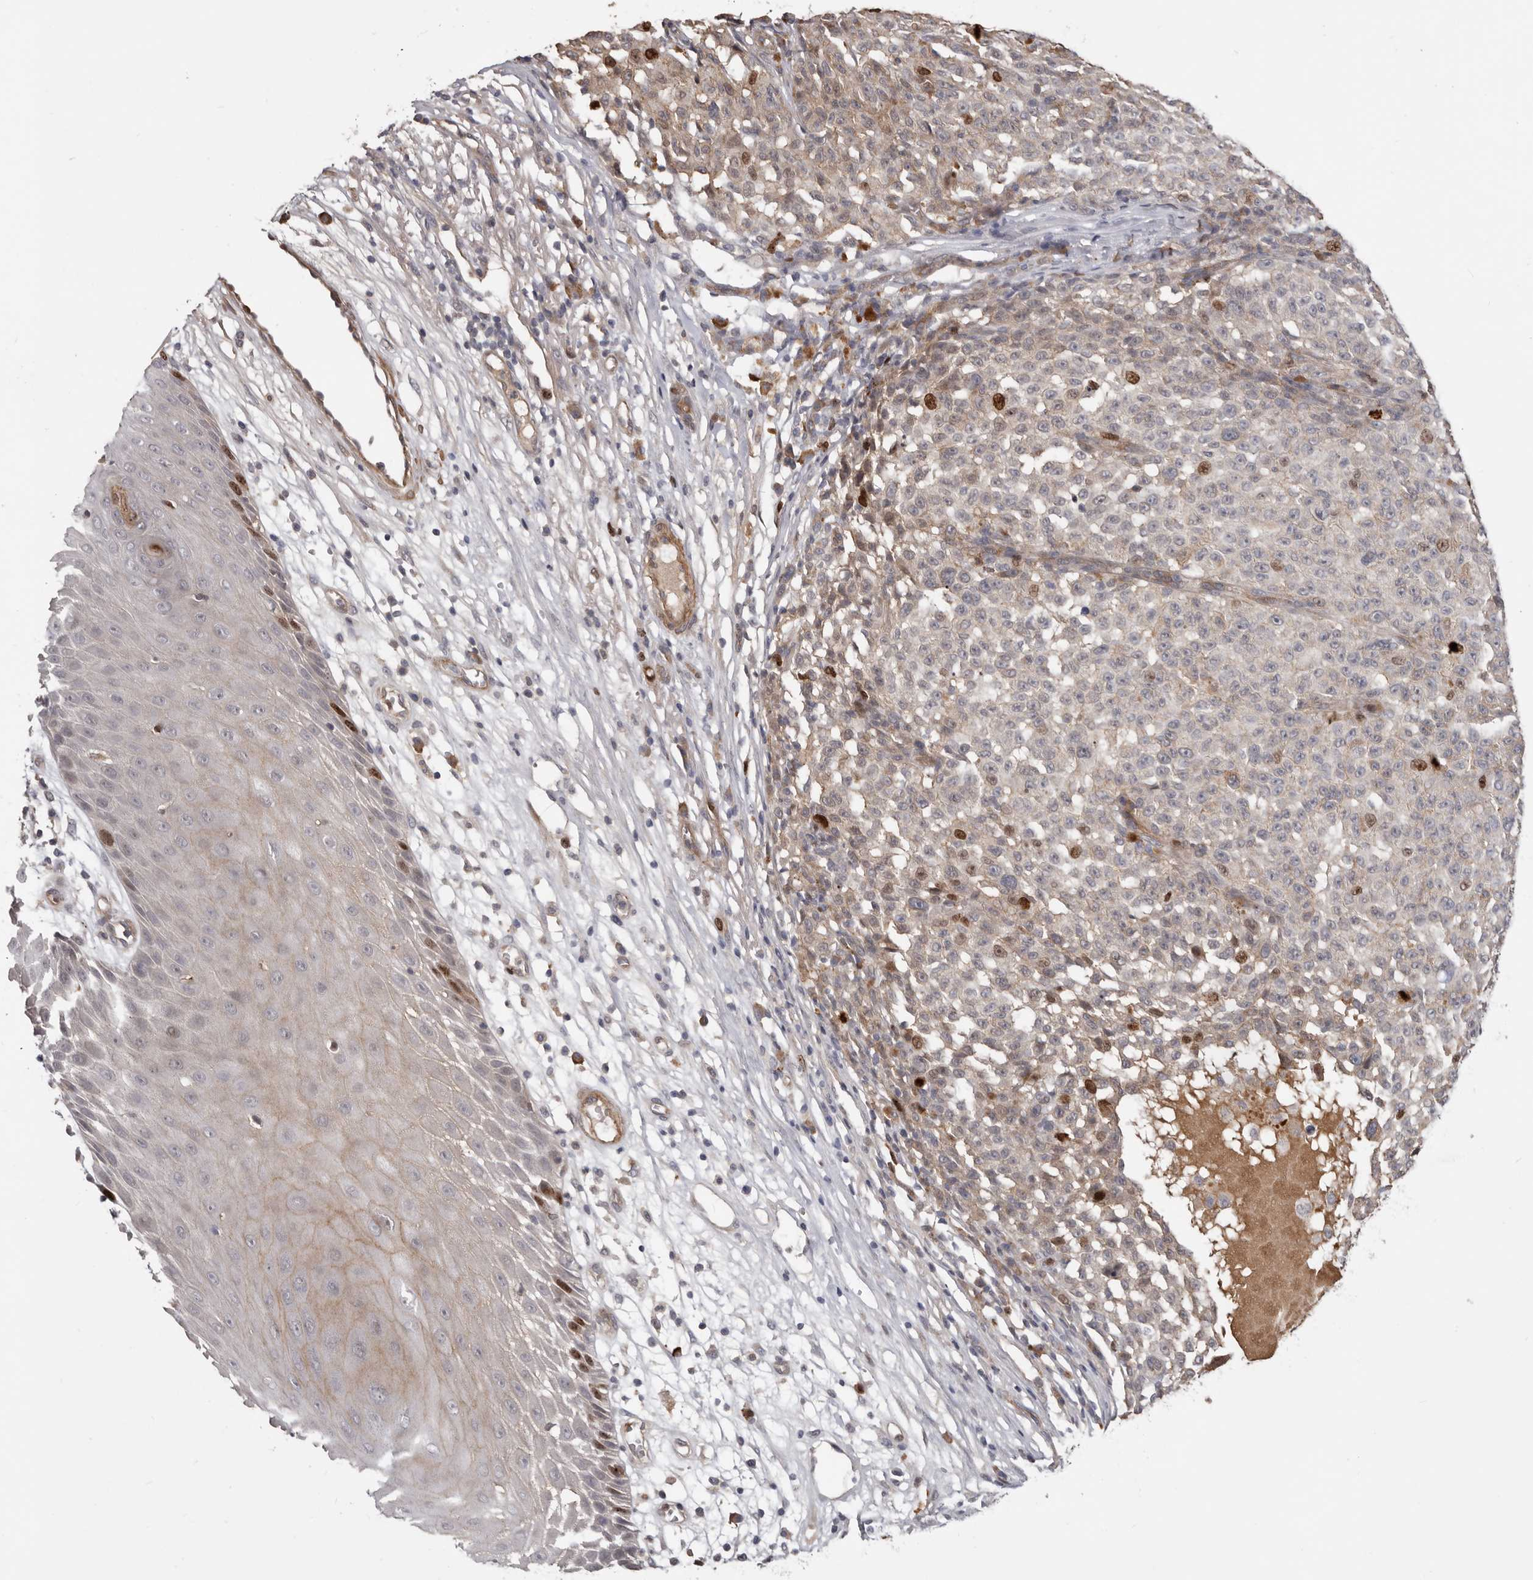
{"staining": {"intensity": "moderate", "quantity": "<25%", "location": "nuclear"}, "tissue": "melanoma", "cell_type": "Tumor cells", "image_type": "cancer", "snomed": [{"axis": "morphology", "description": "Malignant melanoma, NOS"}, {"axis": "topography", "description": "Skin"}], "caption": "Immunohistochemistry image of neoplastic tissue: melanoma stained using immunohistochemistry (IHC) exhibits low levels of moderate protein expression localized specifically in the nuclear of tumor cells, appearing as a nuclear brown color.", "gene": "CDCA8", "patient": {"sex": "female", "age": 82}}